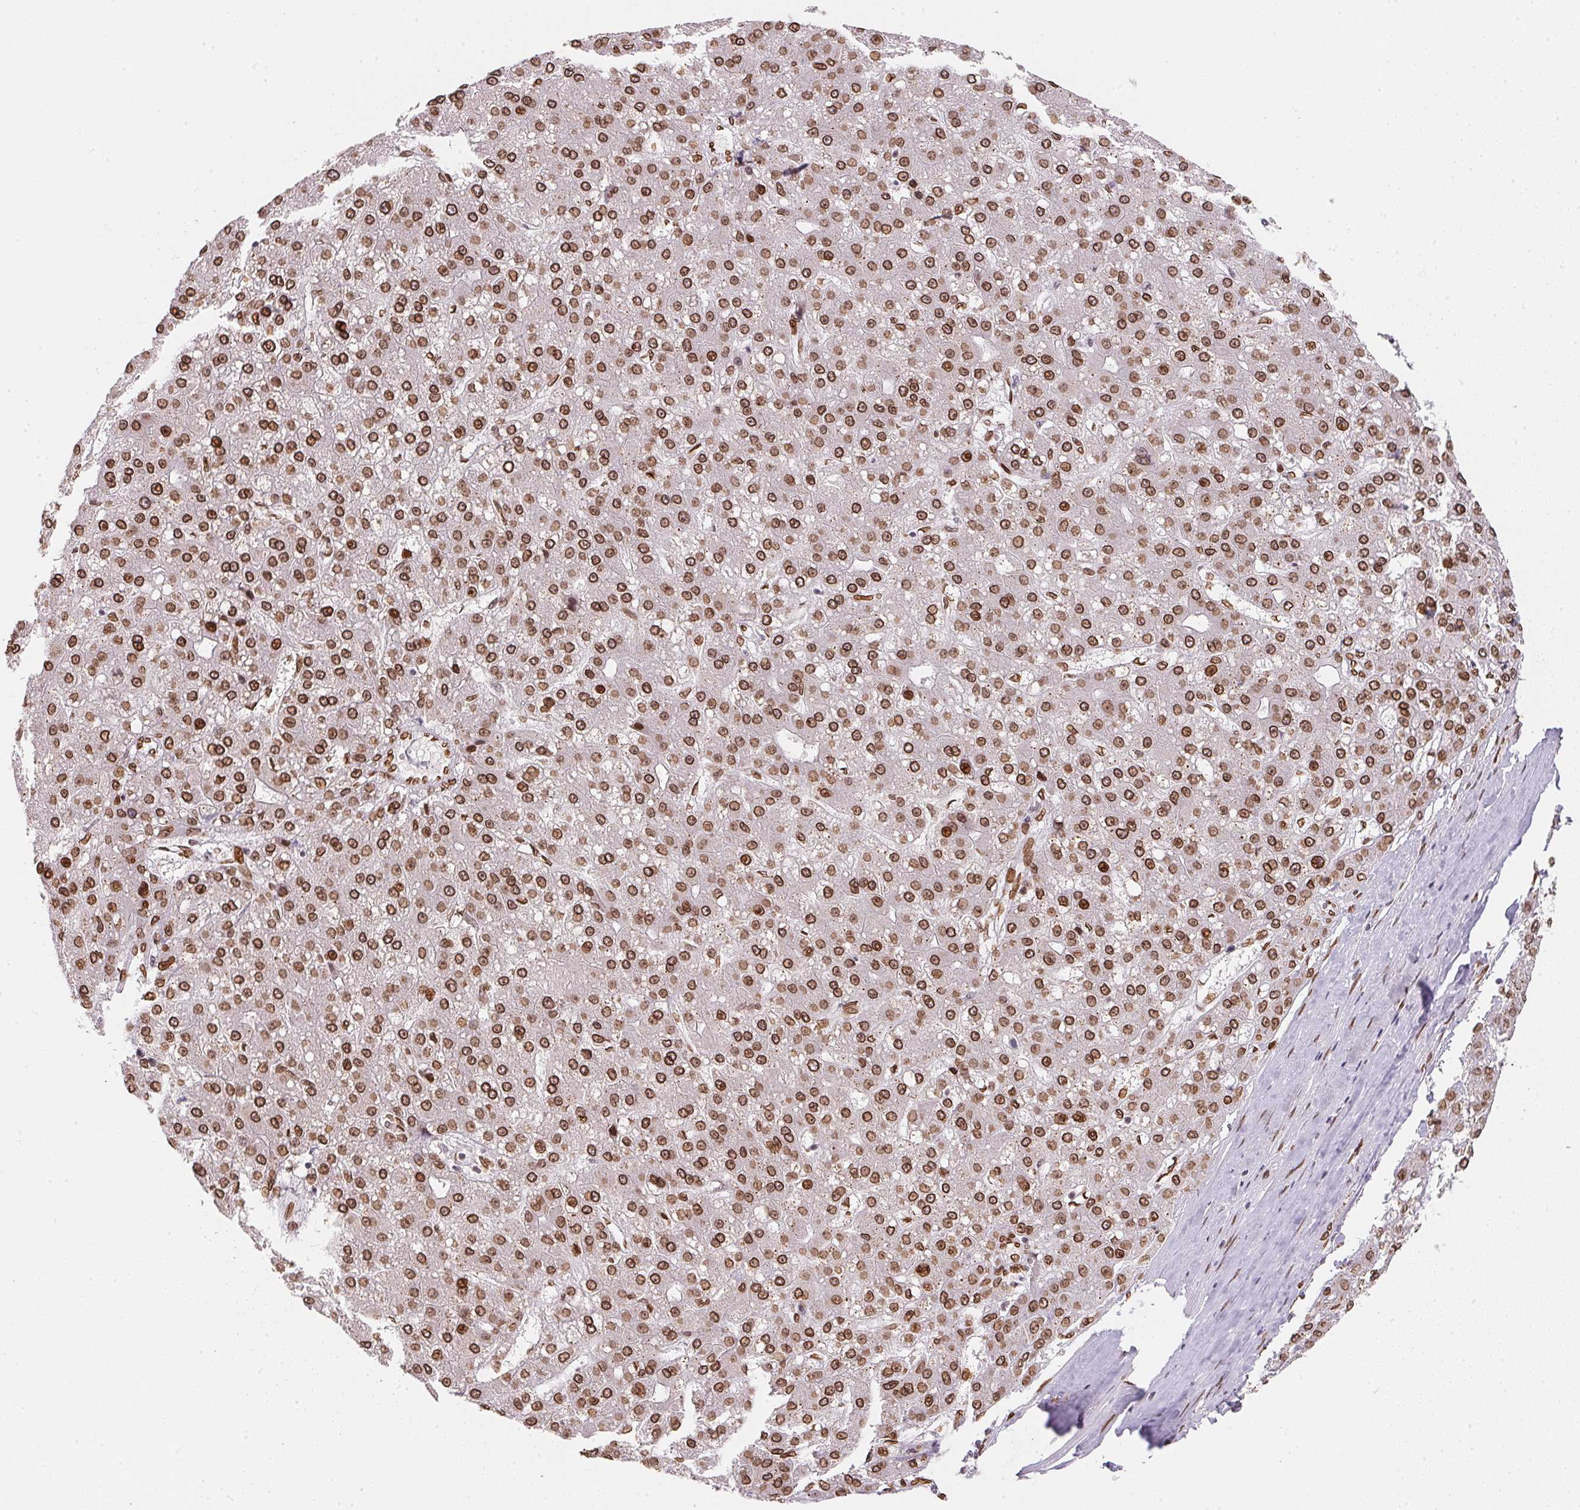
{"staining": {"intensity": "strong", "quantity": ">75%", "location": "cytoplasmic/membranous,nuclear"}, "tissue": "liver cancer", "cell_type": "Tumor cells", "image_type": "cancer", "snomed": [{"axis": "morphology", "description": "Carcinoma, Hepatocellular, NOS"}, {"axis": "topography", "description": "Liver"}], "caption": "Liver cancer (hepatocellular carcinoma) tissue reveals strong cytoplasmic/membranous and nuclear staining in about >75% of tumor cells Using DAB (3,3'-diaminobenzidine) (brown) and hematoxylin (blue) stains, captured at high magnification using brightfield microscopy.", "gene": "SAP30BP", "patient": {"sex": "male", "age": 67}}